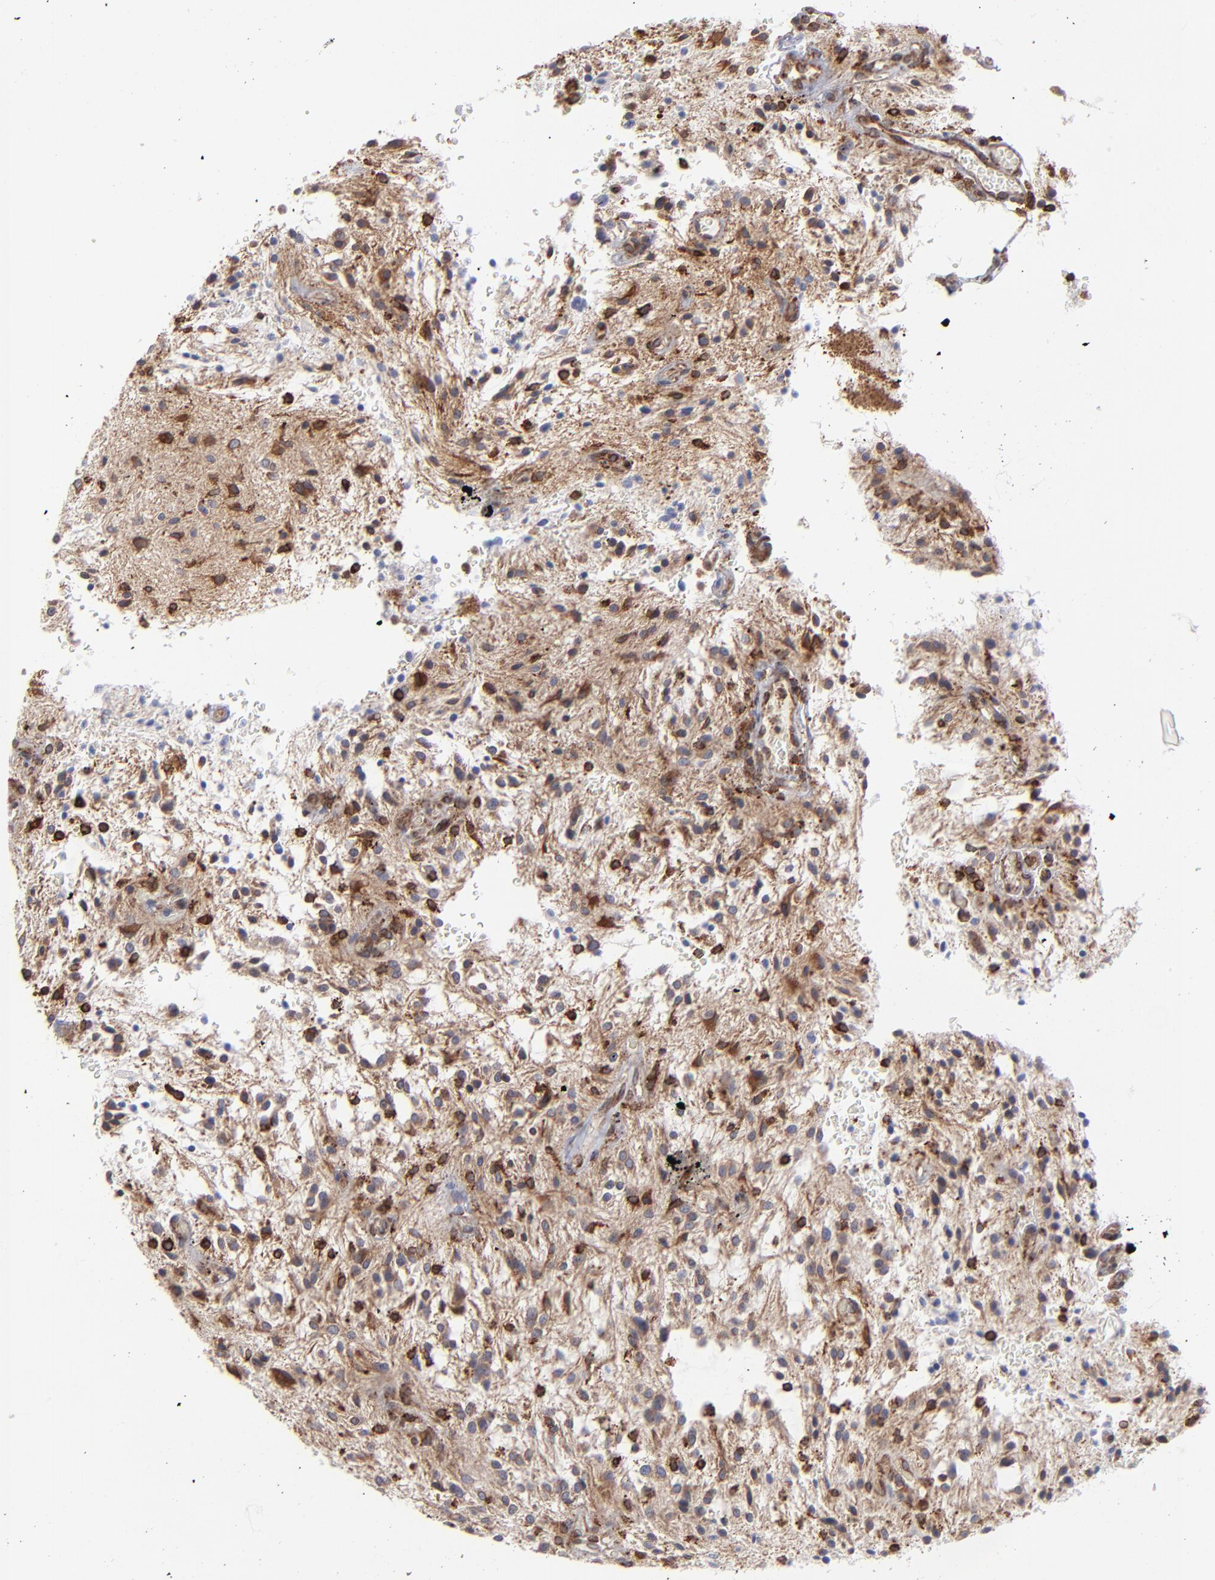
{"staining": {"intensity": "strong", "quantity": ">75%", "location": "cytoplasmic/membranous"}, "tissue": "glioma", "cell_type": "Tumor cells", "image_type": "cancer", "snomed": [{"axis": "morphology", "description": "Glioma, malignant, NOS"}, {"axis": "topography", "description": "Cerebellum"}], "caption": "IHC staining of glioma, which demonstrates high levels of strong cytoplasmic/membranous staining in approximately >75% of tumor cells indicating strong cytoplasmic/membranous protein positivity. The staining was performed using DAB (3,3'-diaminobenzidine) (brown) for protein detection and nuclei were counterstained in hematoxylin (blue).", "gene": "TMX1", "patient": {"sex": "female", "age": 10}}